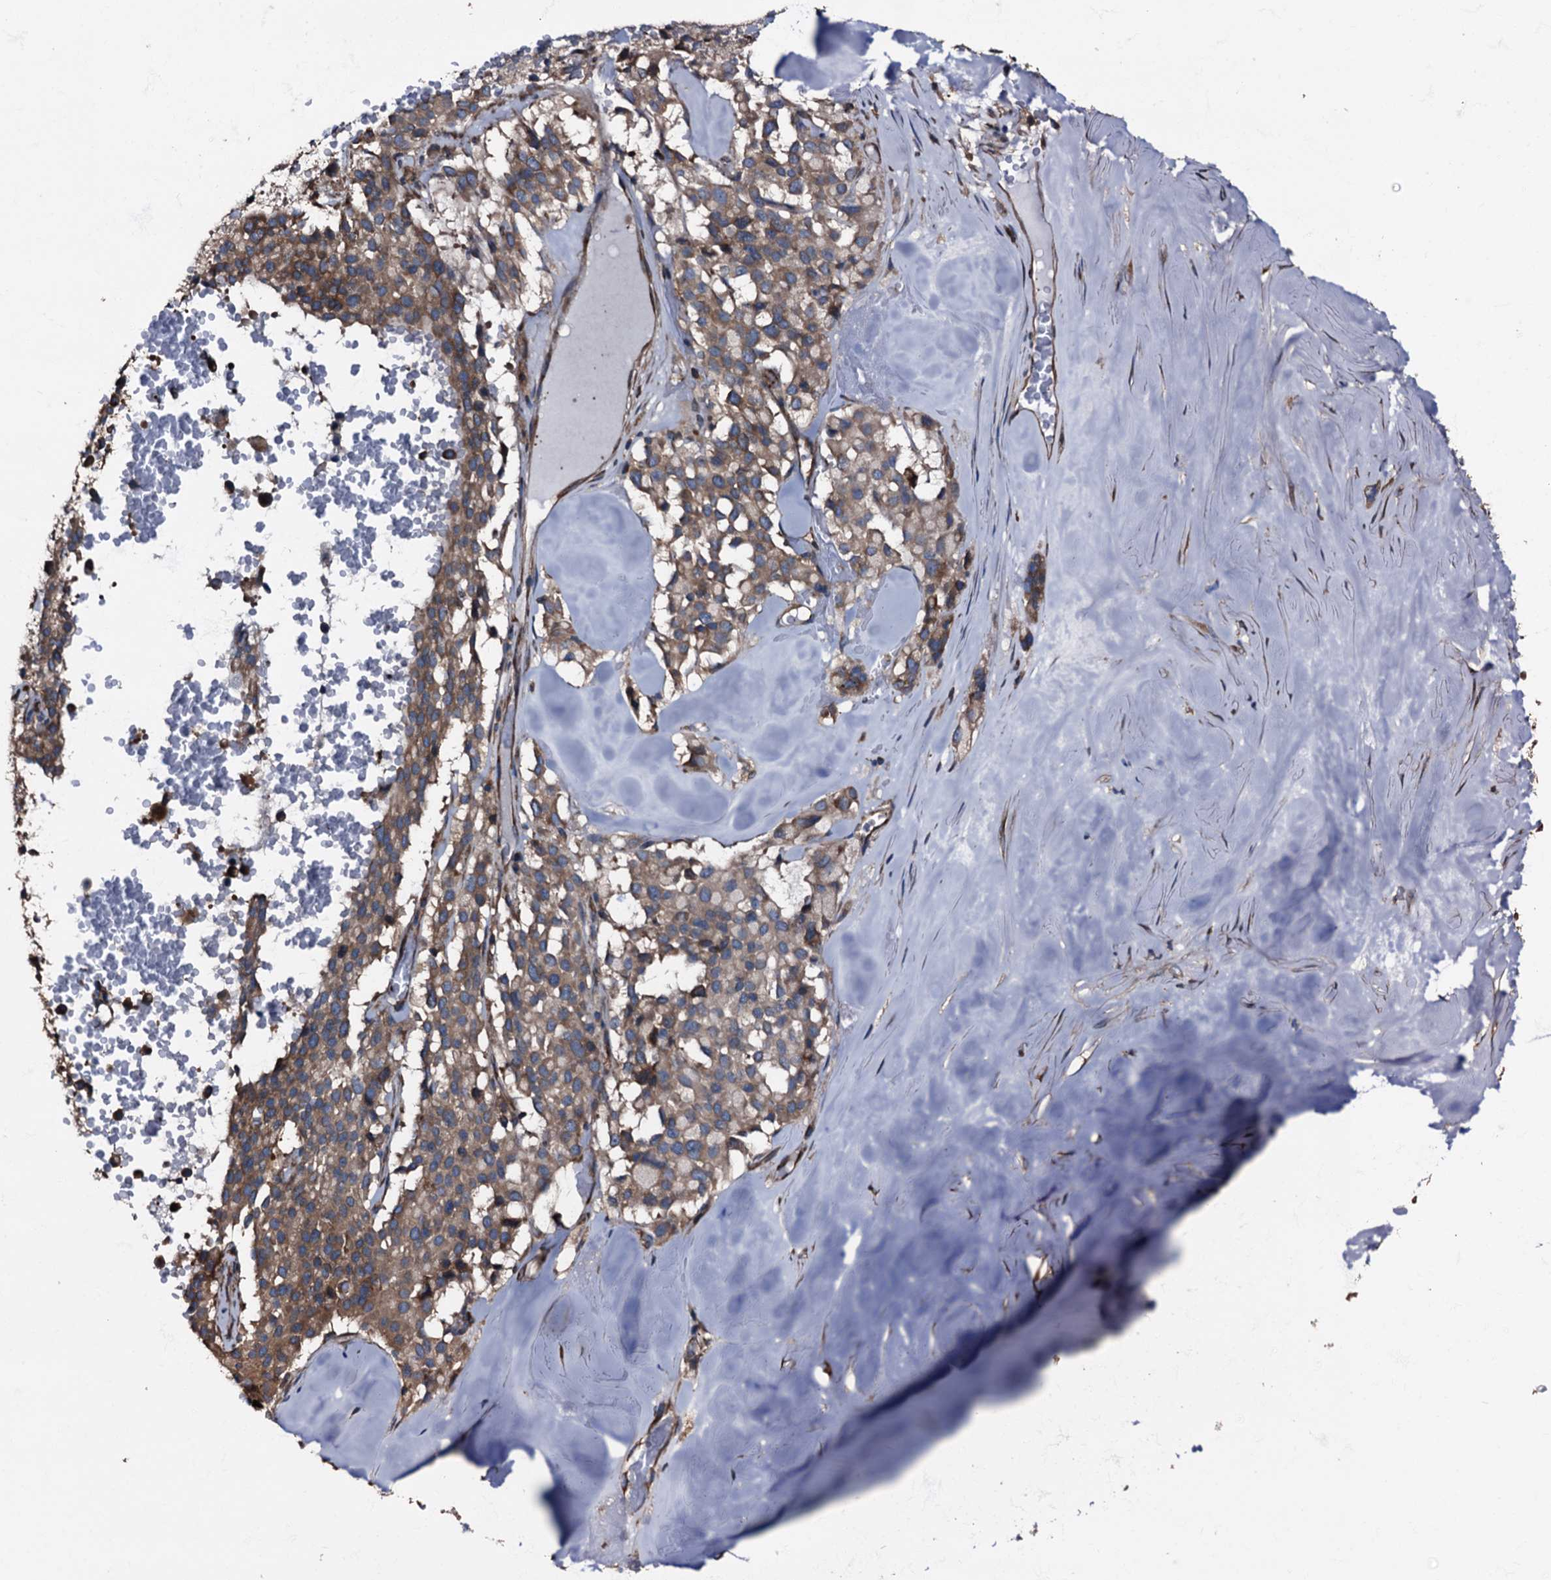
{"staining": {"intensity": "moderate", "quantity": ">75%", "location": "cytoplasmic/membranous"}, "tissue": "pancreatic cancer", "cell_type": "Tumor cells", "image_type": "cancer", "snomed": [{"axis": "morphology", "description": "Adenocarcinoma, NOS"}, {"axis": "topography", "description": "Pancreas"}], "caption": "This is a histology image of immunohistochemistry (IHC) staining of pancreatic cancer (adenocarcinoma), which shows moderate positivity in the cytoplasmic/membranous of tumor cells.", "gene": "ATP2C1", "patient": {"sex": "male", "age": 65}}